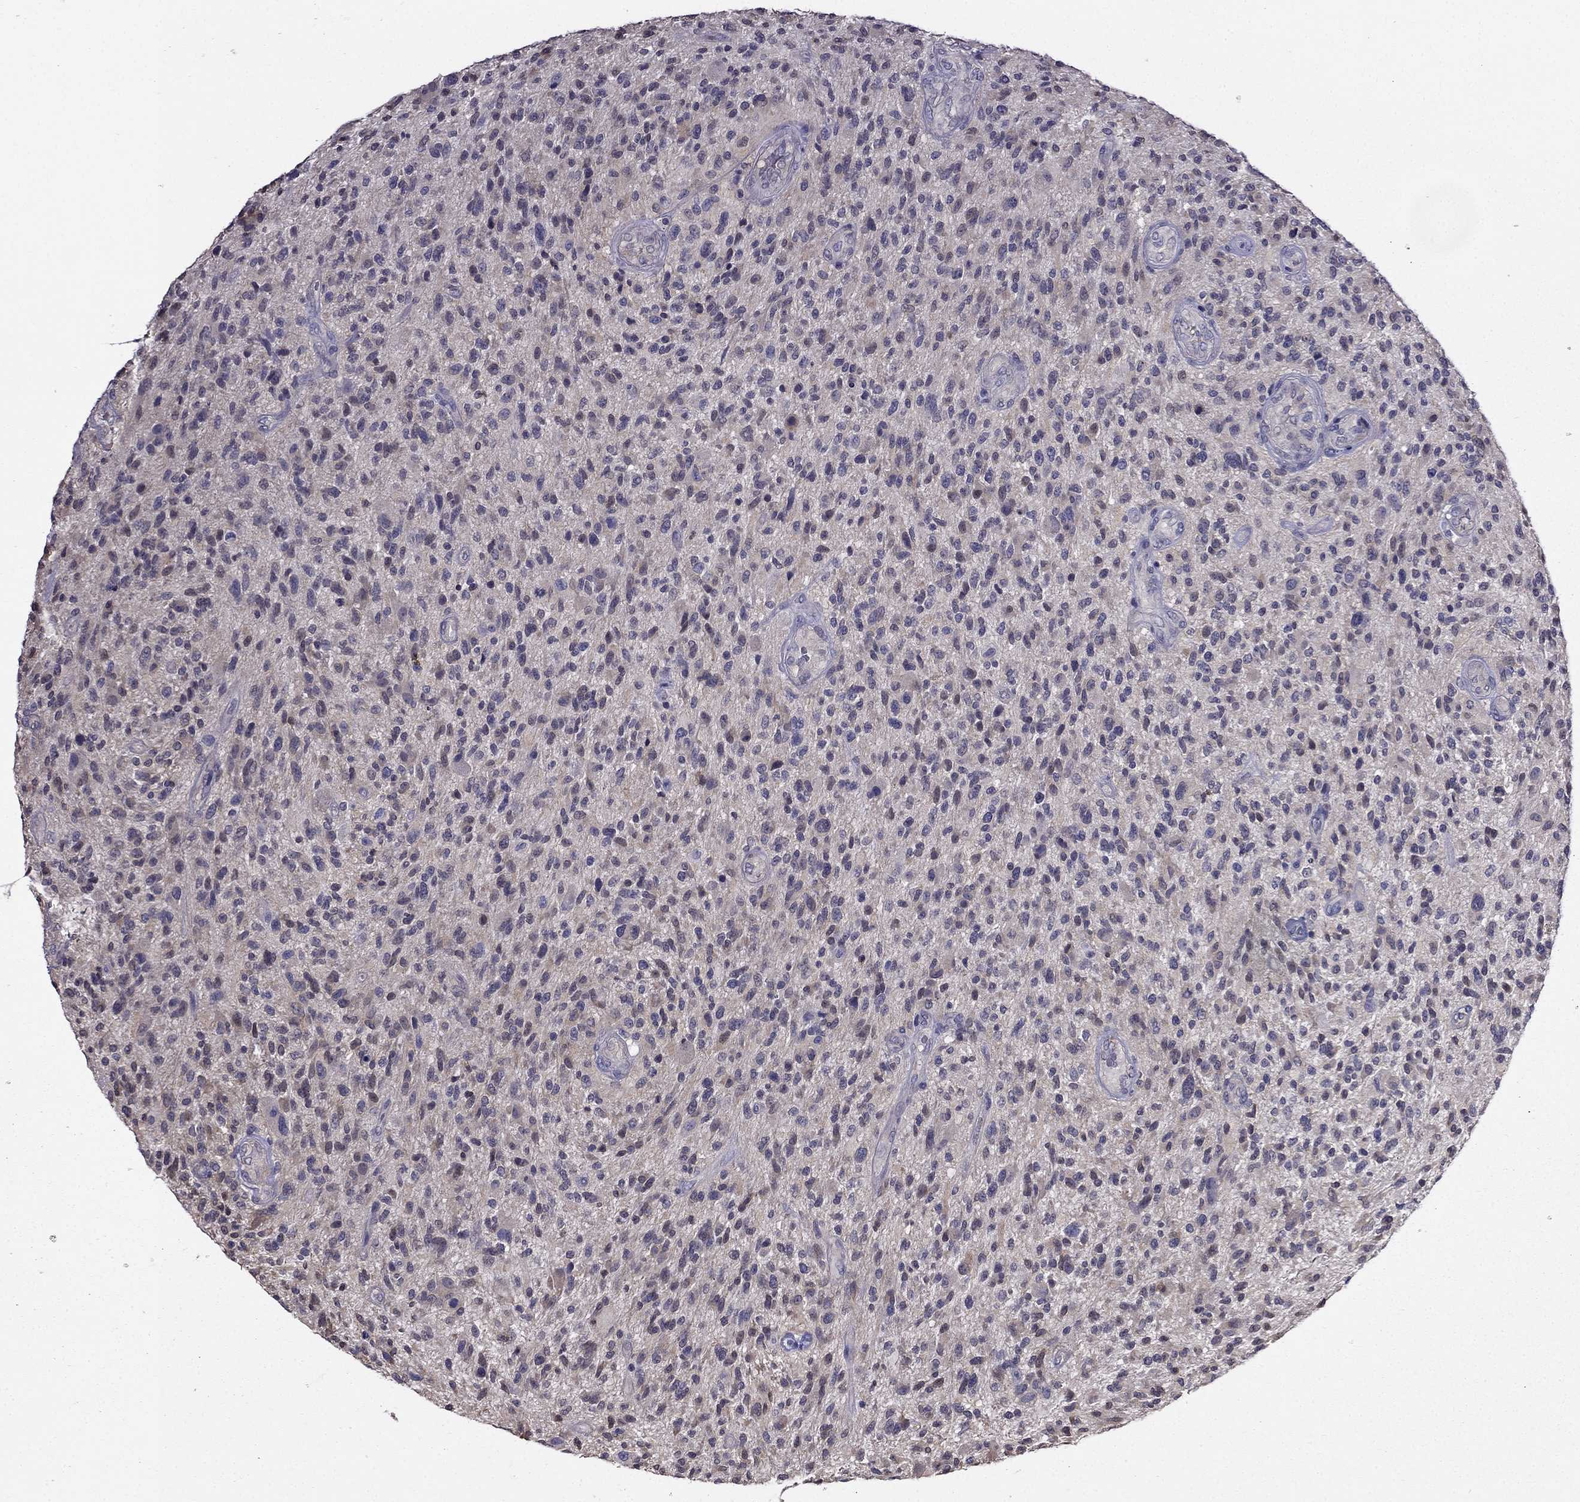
{"staining": {"intensity": "negative", "quantity": "none", "location": "none"}, "tissue": "glioma", "cell_type": "Tumor cells", "image_type": "cancer", "snomed": [{"axis": "morphology", "description": "Glioma, malignant, High grade"}, {"axis": "topography", "description": "Brain"}], "caption": "A high-resolution photomicrograph shows IHC staining of high-grade glioma (malignant), which reveals no significant expression in tumor cells.", "gene": "SCNN1D", "patient": {"sex": "male", "age": 47}}